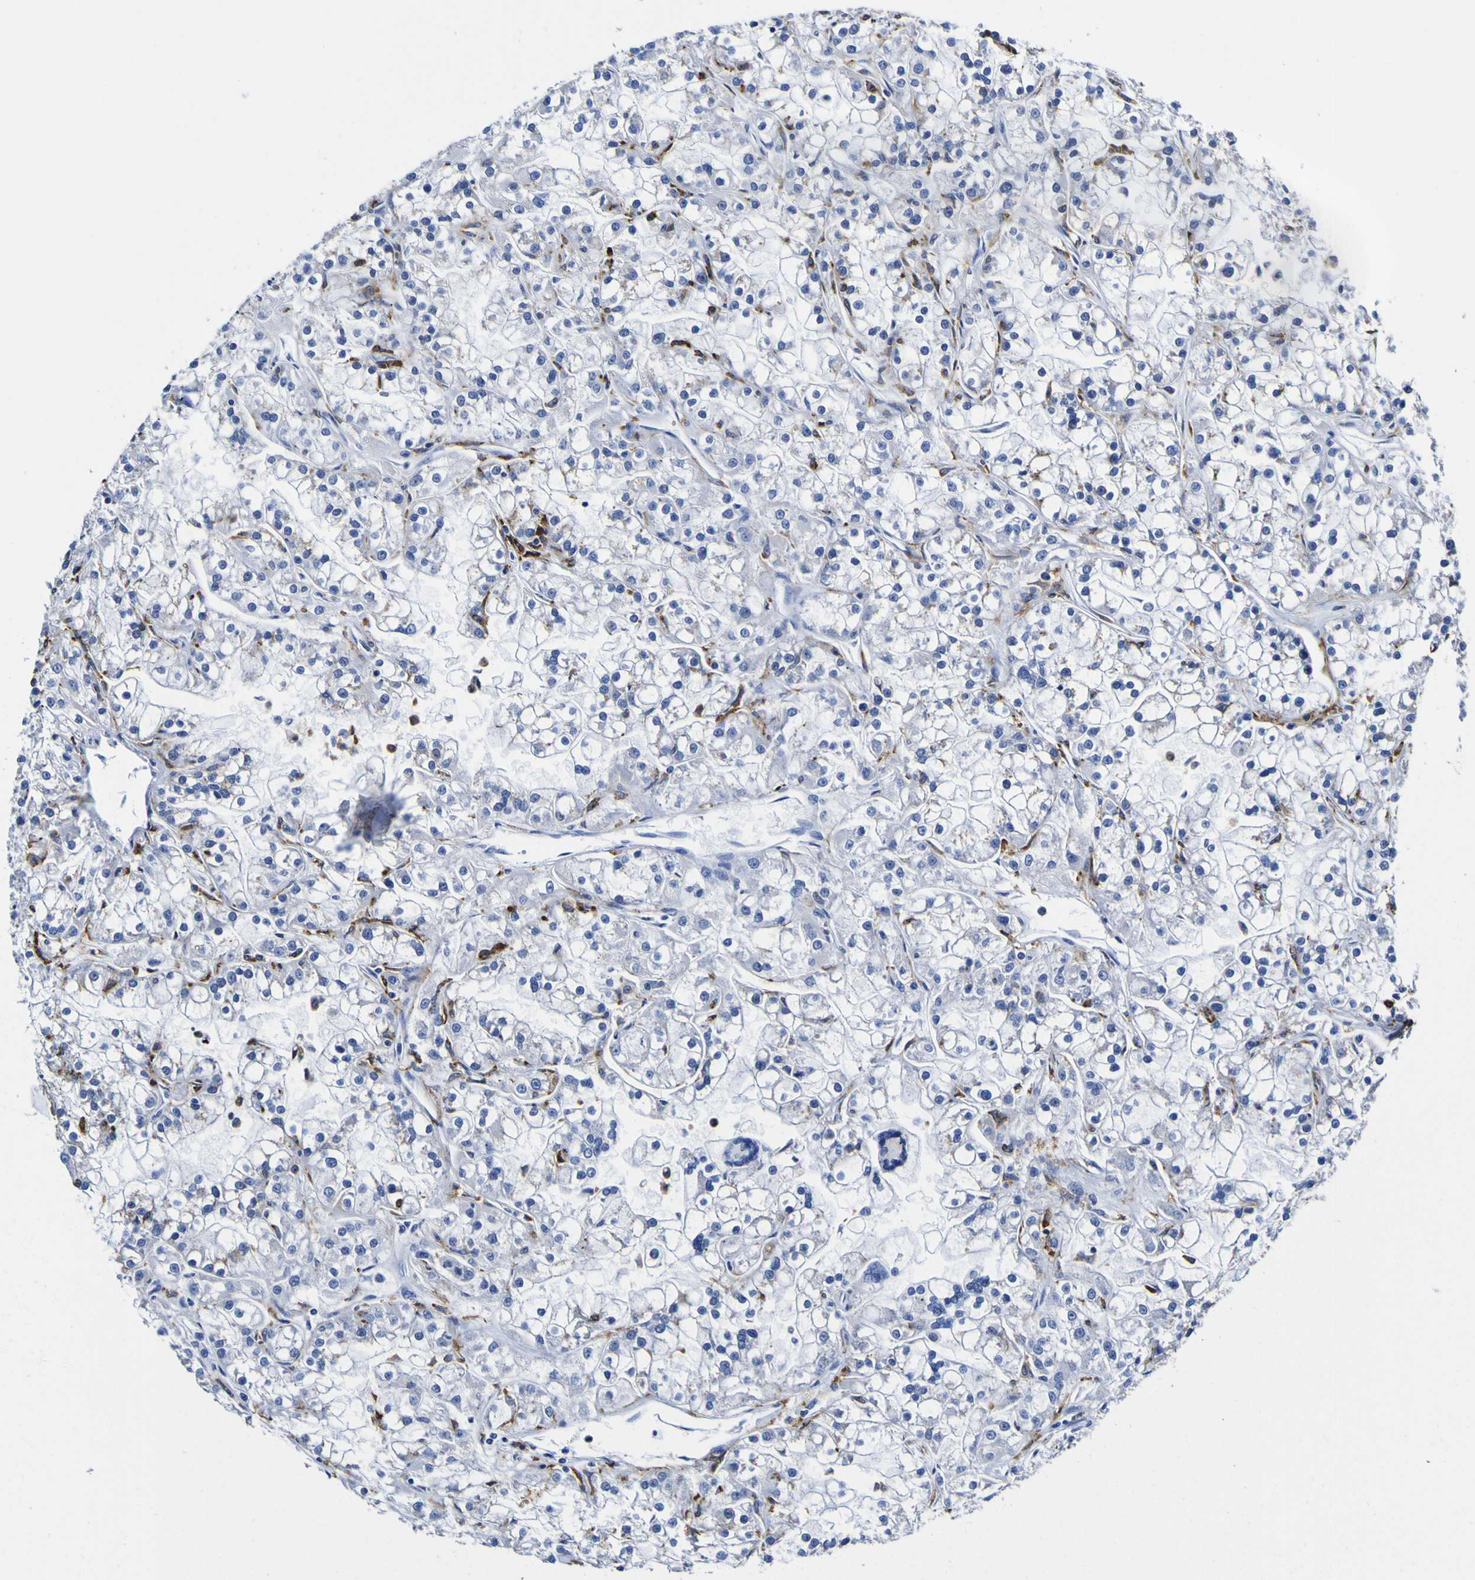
{"staining": {"intensity": "negative", "quantity": "none", "location": "none"}, "tissue": "renal cancer", "cell_type": "Tumor cells", "image_type": "cancer", "snomed": [{"axis": "morphology", "description": "Adenocarcinoma, NOS"}, {"axis": "topography", "description": "Kidney"}], "caption": "The photomicrograph shows no significant positivity in tumor cells of renal adenocarcinoma.", "gene": "HLA-DQA1", "patient": {"sex": "female", "age": 52}}